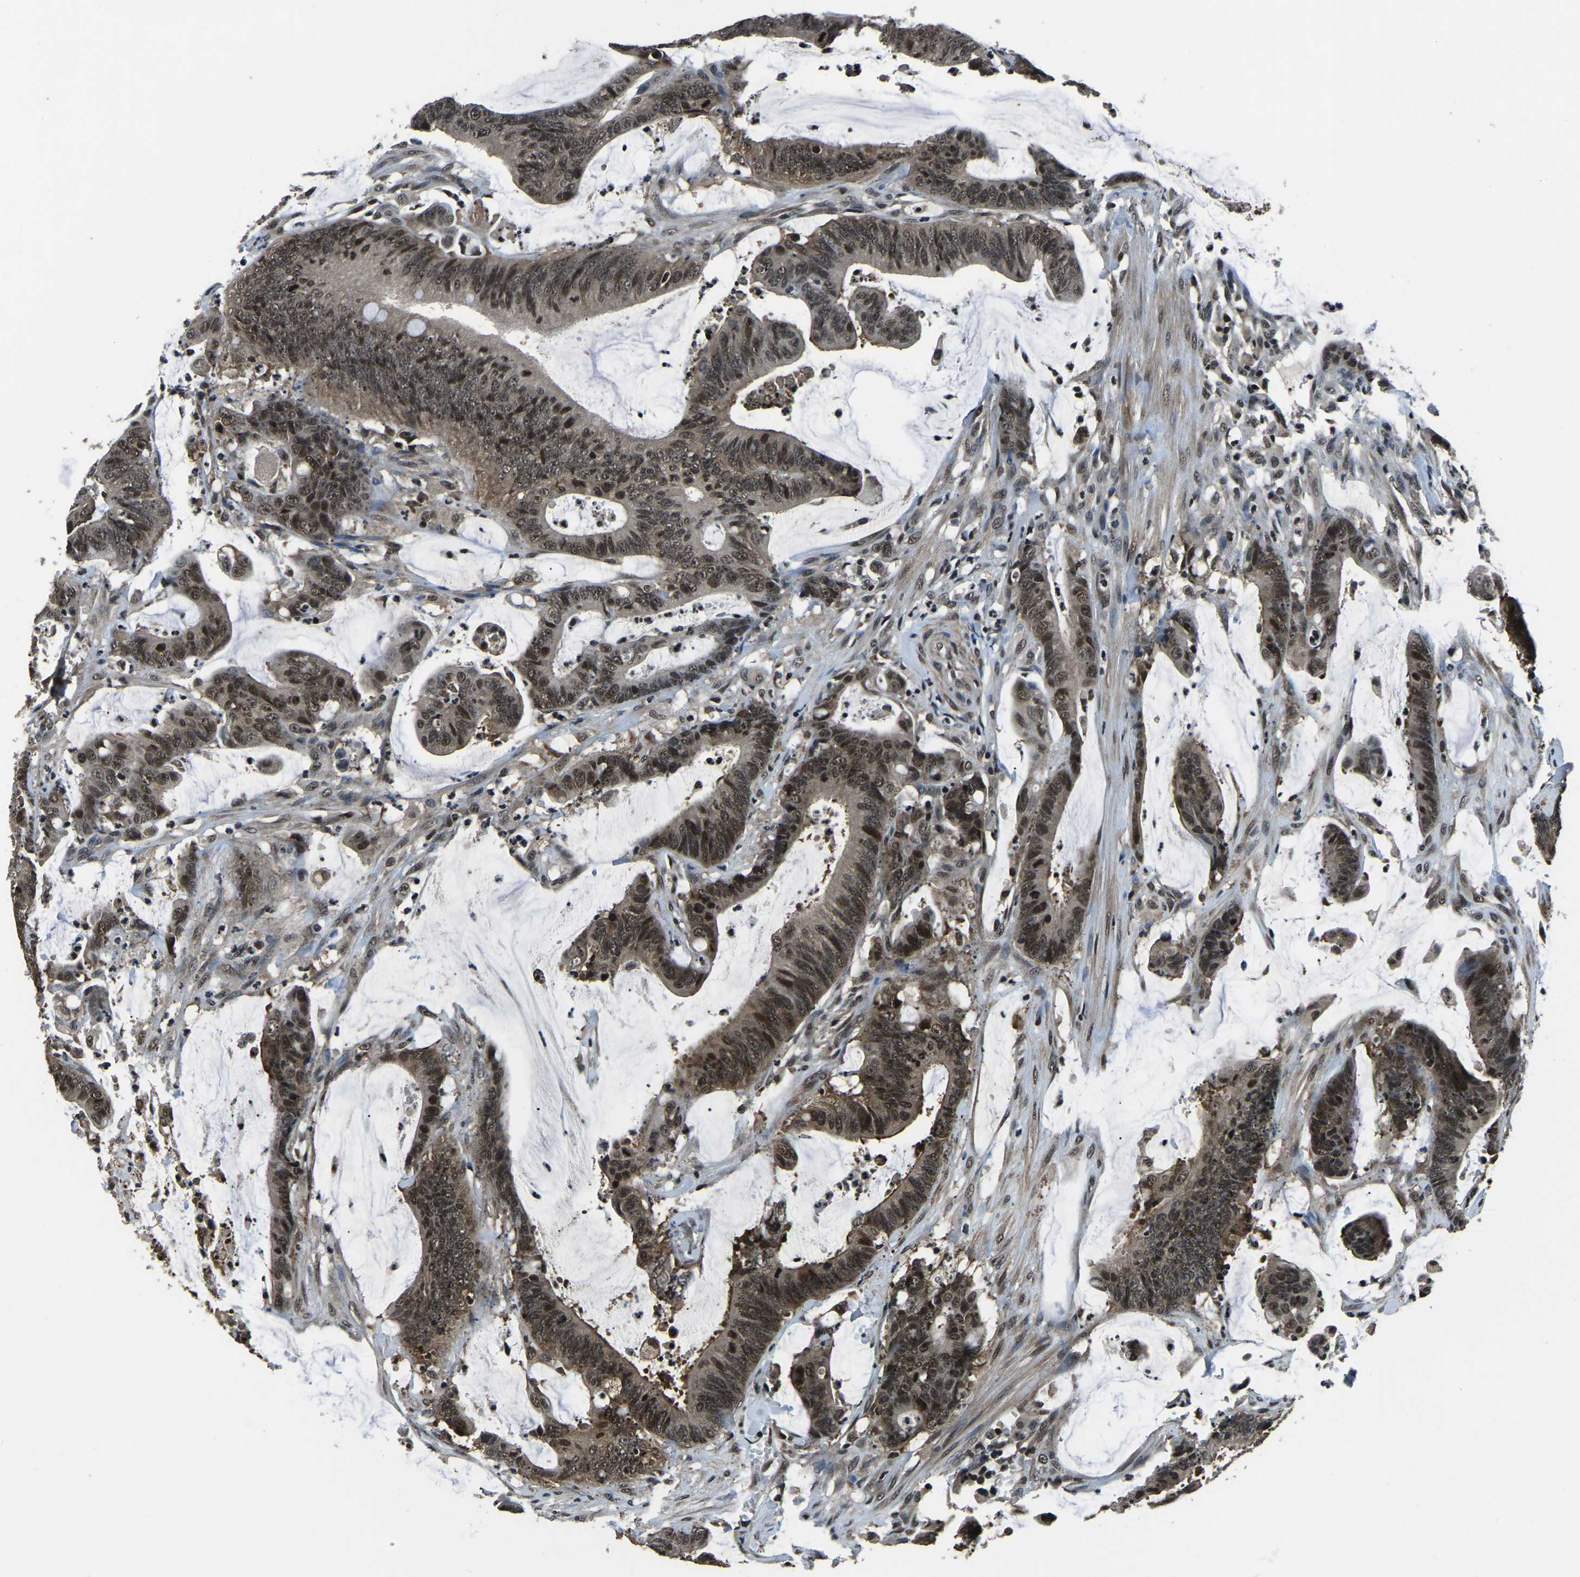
{"staining": {"intensity": "moderate", "quantity": ">75%", "location": "cytoplasmic/membranous,nuclear"}, "tissue": "colorectal cancer", "cell_type": "Tumor cells", "image_type": "cancer", "snomed": [{"axis": "morphology", "description": "Adenocarcinoma, NOS"}, {"axis": "topography", "description": "Rectum"}], "caption": "Immunohistochemistry (IHC) (DAB) staining of human colorectal cancer (adenocarcinoma) reveals moderate cytoplasmic/membranous and nuclear protein expression in about >75% of tumor cells.", "gene": "ANKIB1", "patient": {"sex": "female", "age": 66}}